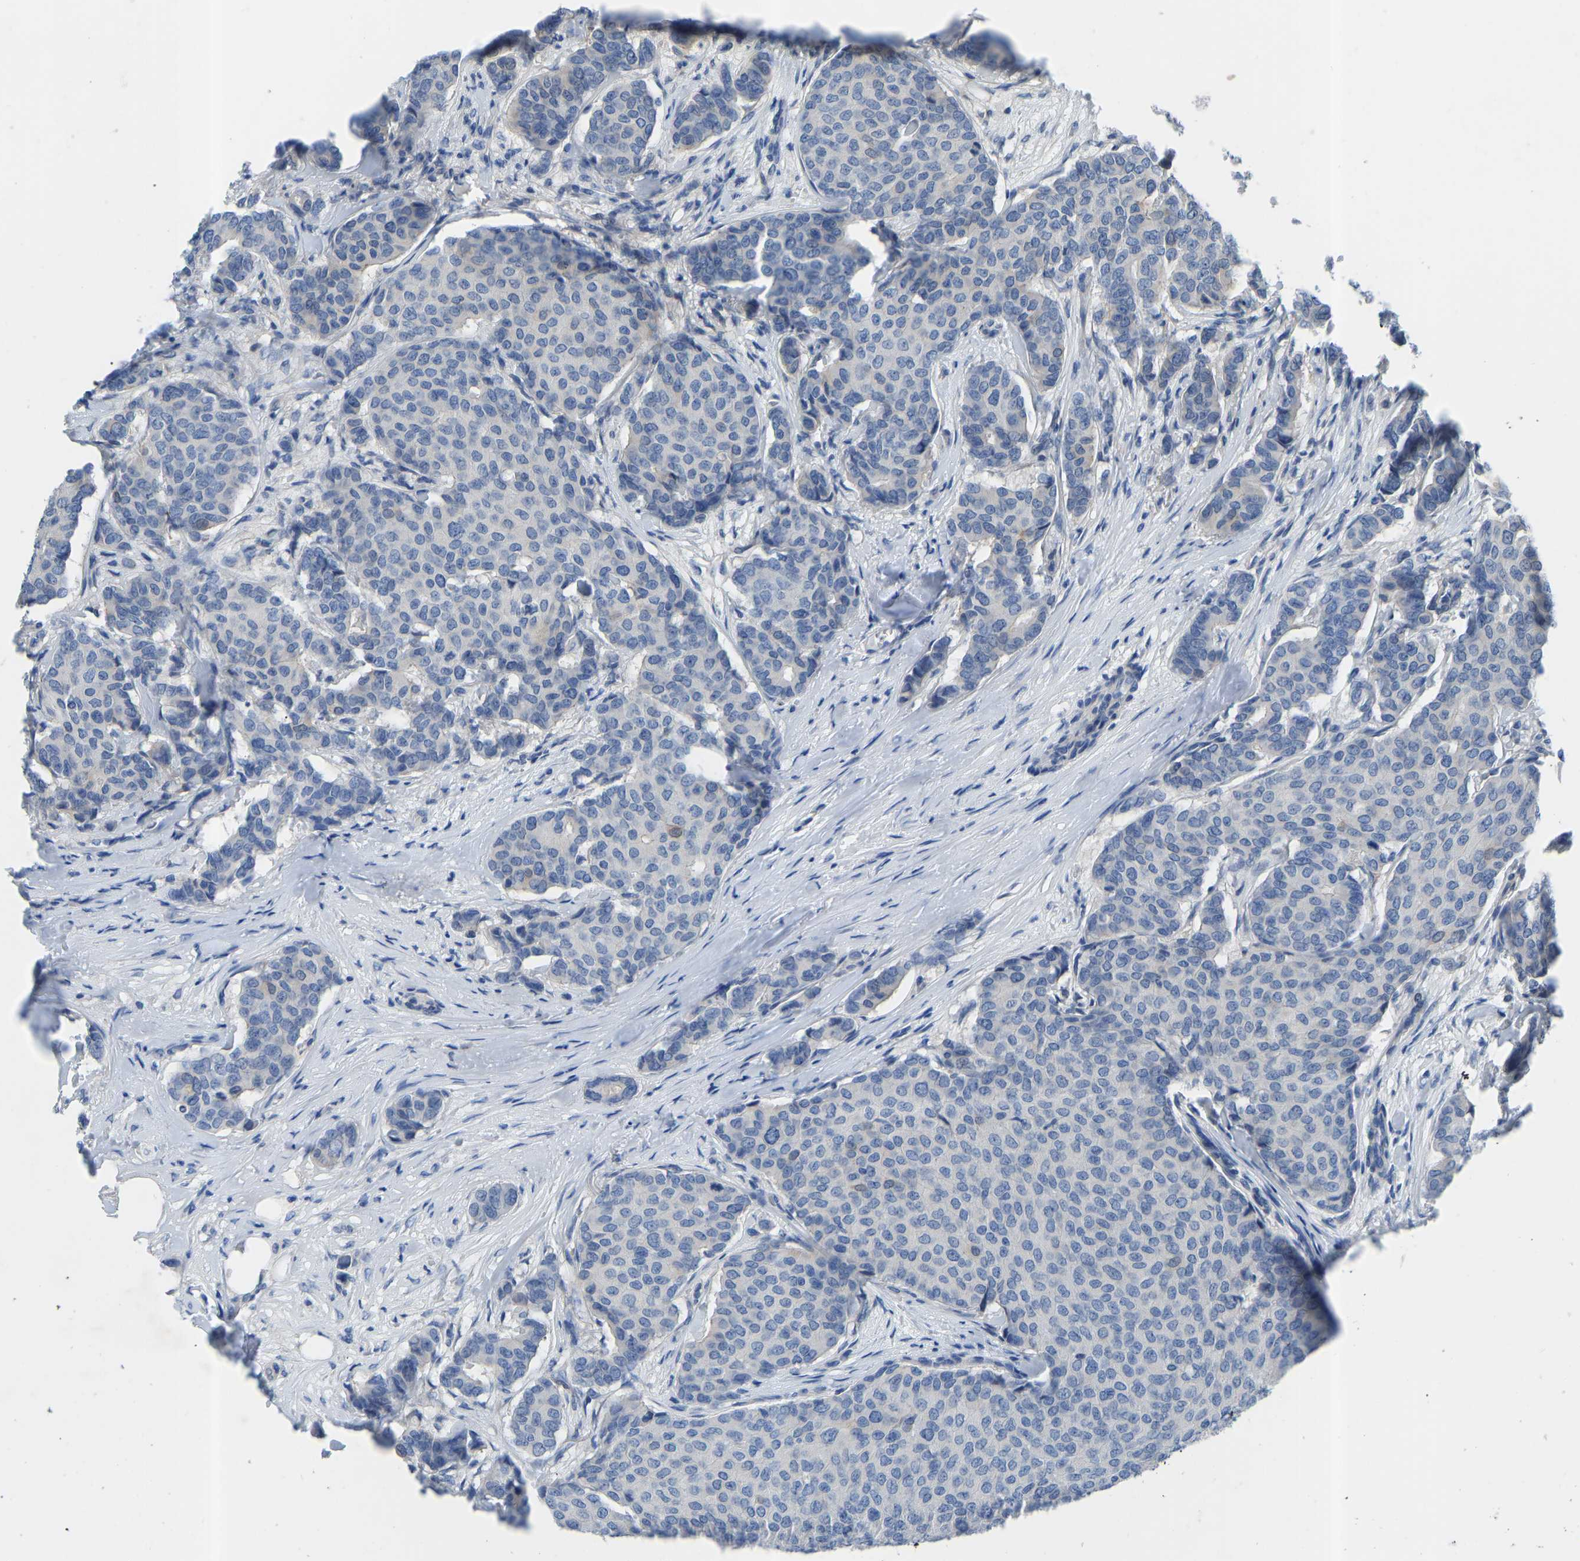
{"staining": {"intensity": "negative", "quantity": "none", "location": "none"}, "tissue": "breast cancer", "cell_type": "Tumor cells", "image_type": "cancer", "snomed": [{"axis": "morphology", "description": "Duct carcinoma"}, {"axis": "topography", "description": "Breast"}], "caption": "A high-resolution histopathology image shows immunohistochemistry (IHC) staining of breast intraductal carcinoma, which reveals no significant expression in tumor cells.", "gene": "RBP1", "patient": {"sex": "female", "age": 75}}